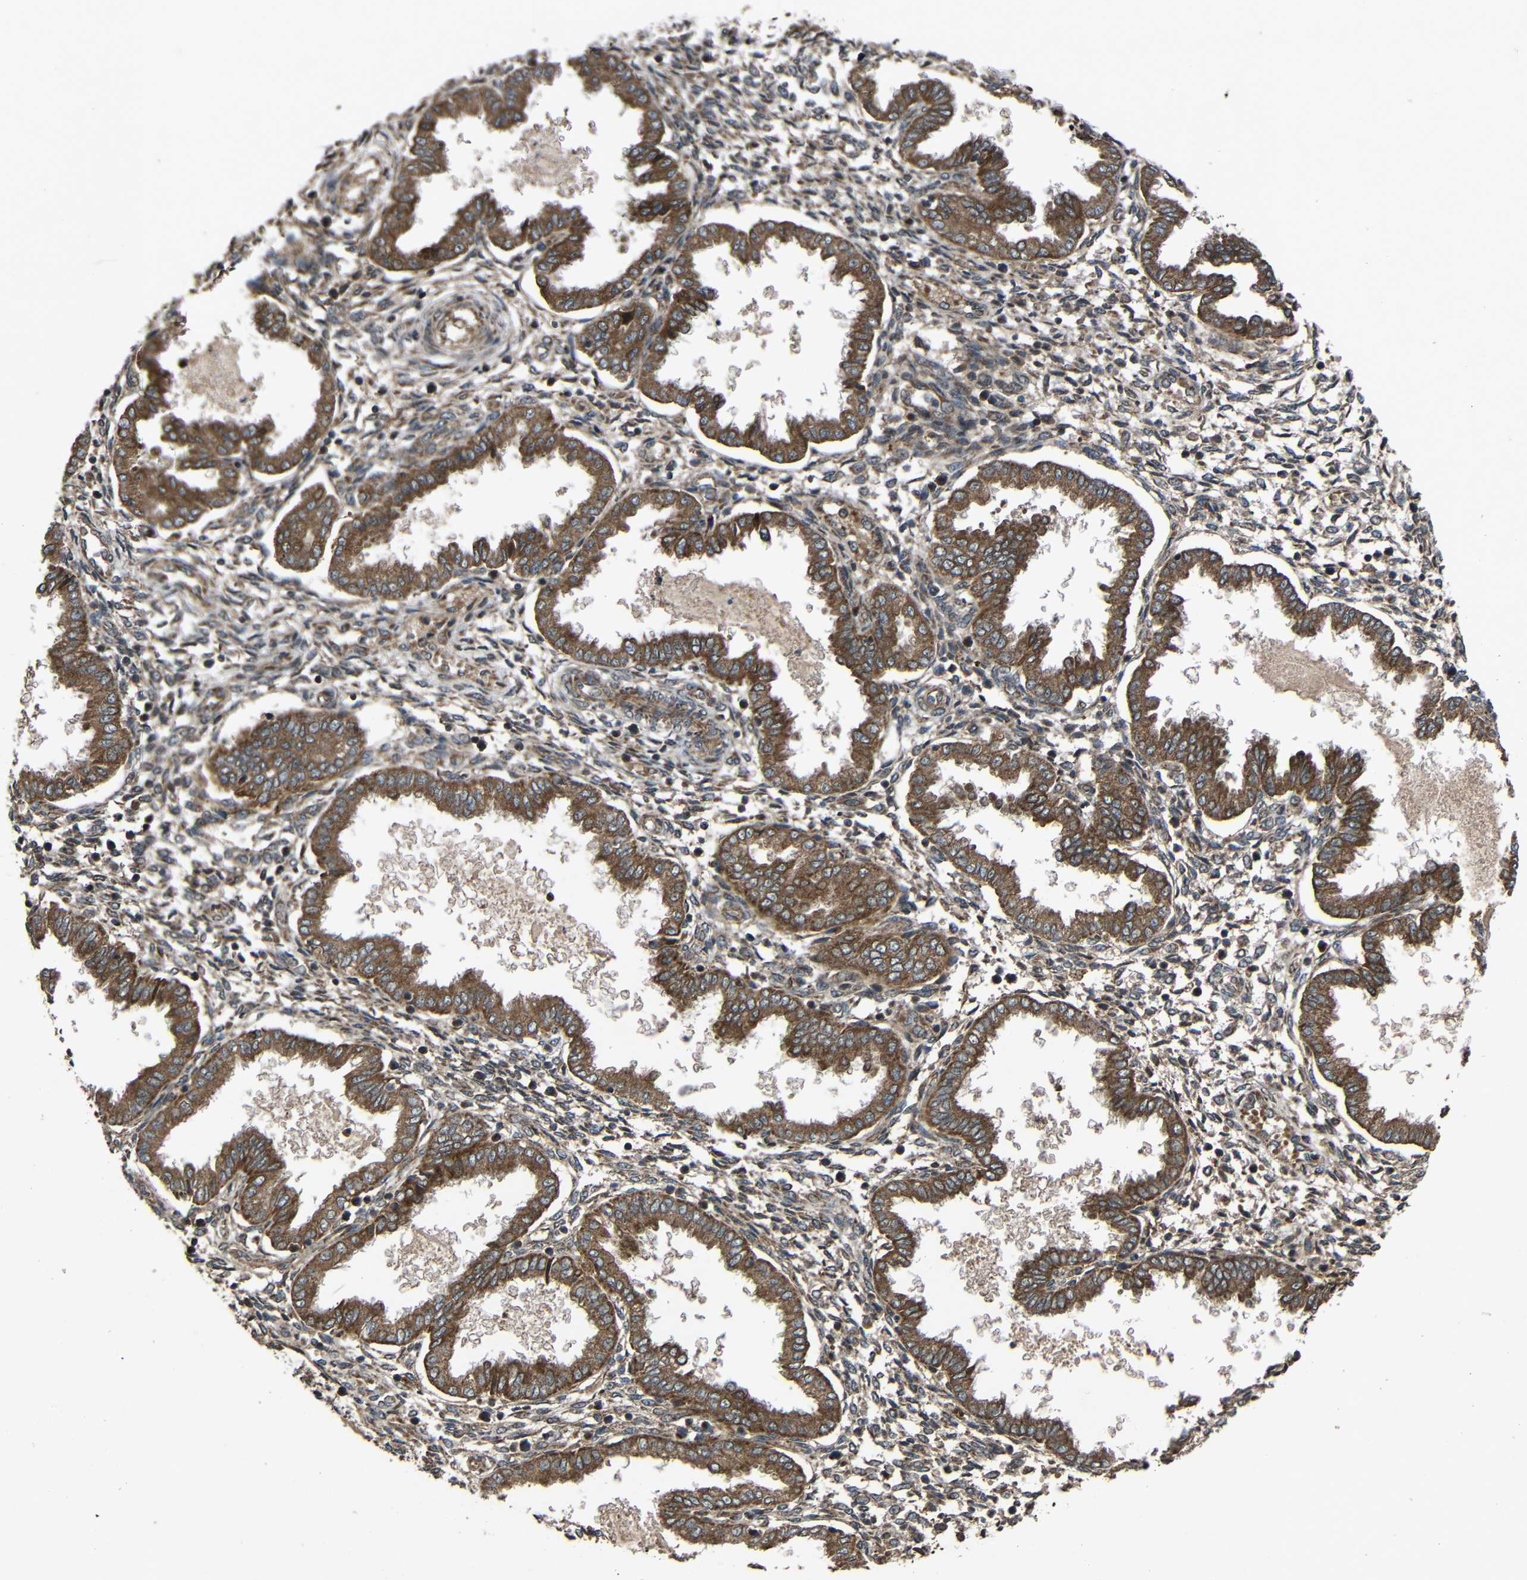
{"staining": {"intensity": "strong", "quantity": "25%-75%", "location": "cytoplasmic/membranous"}, "tissue": "endometrium", "cell_type": "Cells in endometrial stroma", "image_type": "normal", "snomed": [{"axis": "morphology", "description": "Normal tissue, NOS"}, {"axis": "topography", "description": "Endometrium"}], "caption": "DAB immunohistochemical staining of unremarkable endometrium displays strong cytoplasmic/membranous protein staining in approximately 25%-75% of cells in endometrial stroma.", "gene": "C1GALT1", "patient": {"sex": "female", "age": 33}}